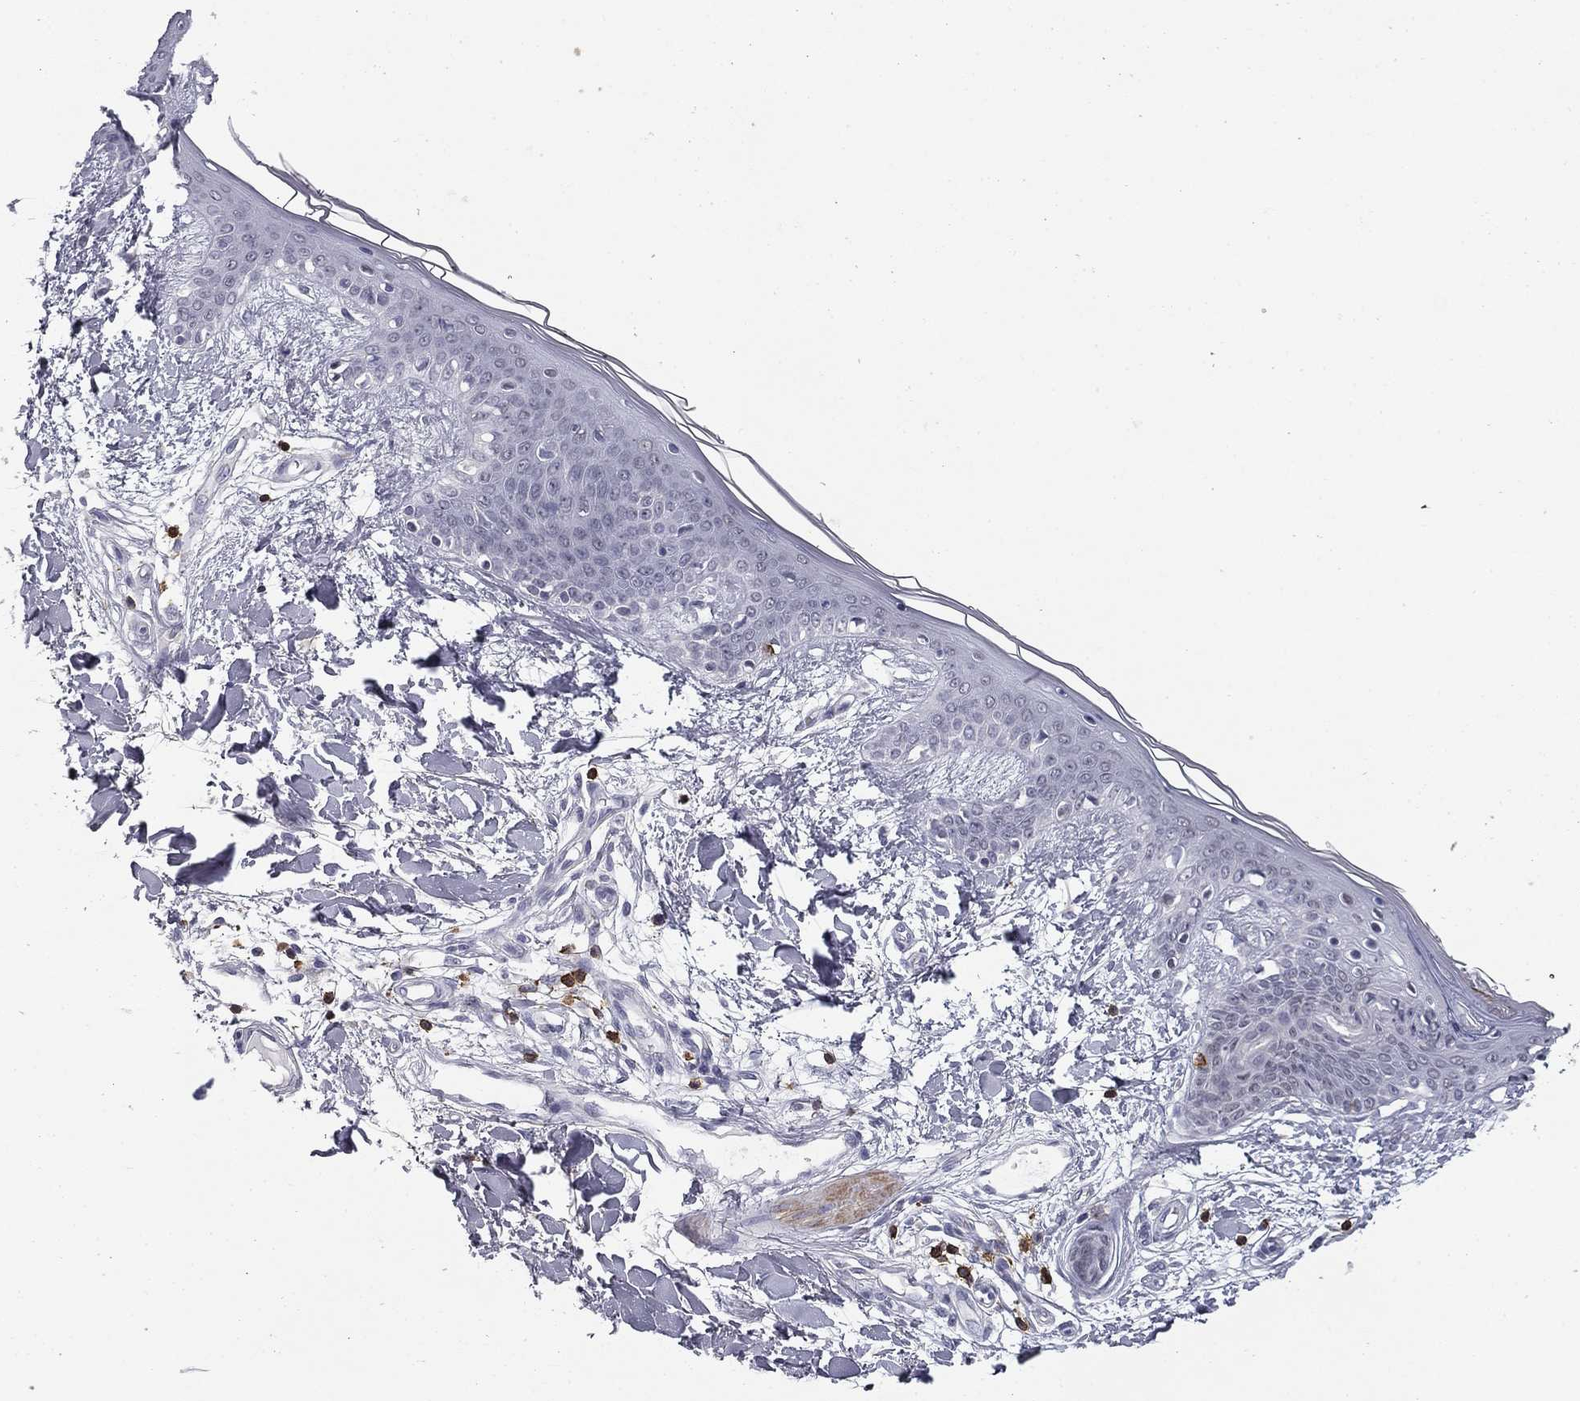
{"staining": {"intensity": "negative", "quantity": "none", "location": "none"}, "tissue": "skin", "cell_type": "Fibroblasts", "image_type": "normal", "snomed": [{"axis": "morphology", "description": "Normal tissue, NOS"}, {"axis": "topography", "description": "Skin"}], "caption": "Immunohistochemistry histopathology image of unremarkable skin: skin stained with DAB shows no significant protein positivity in fibroblasts.", "gene": "TRAT1", "patient": {"sex": "female", "age": 34}}